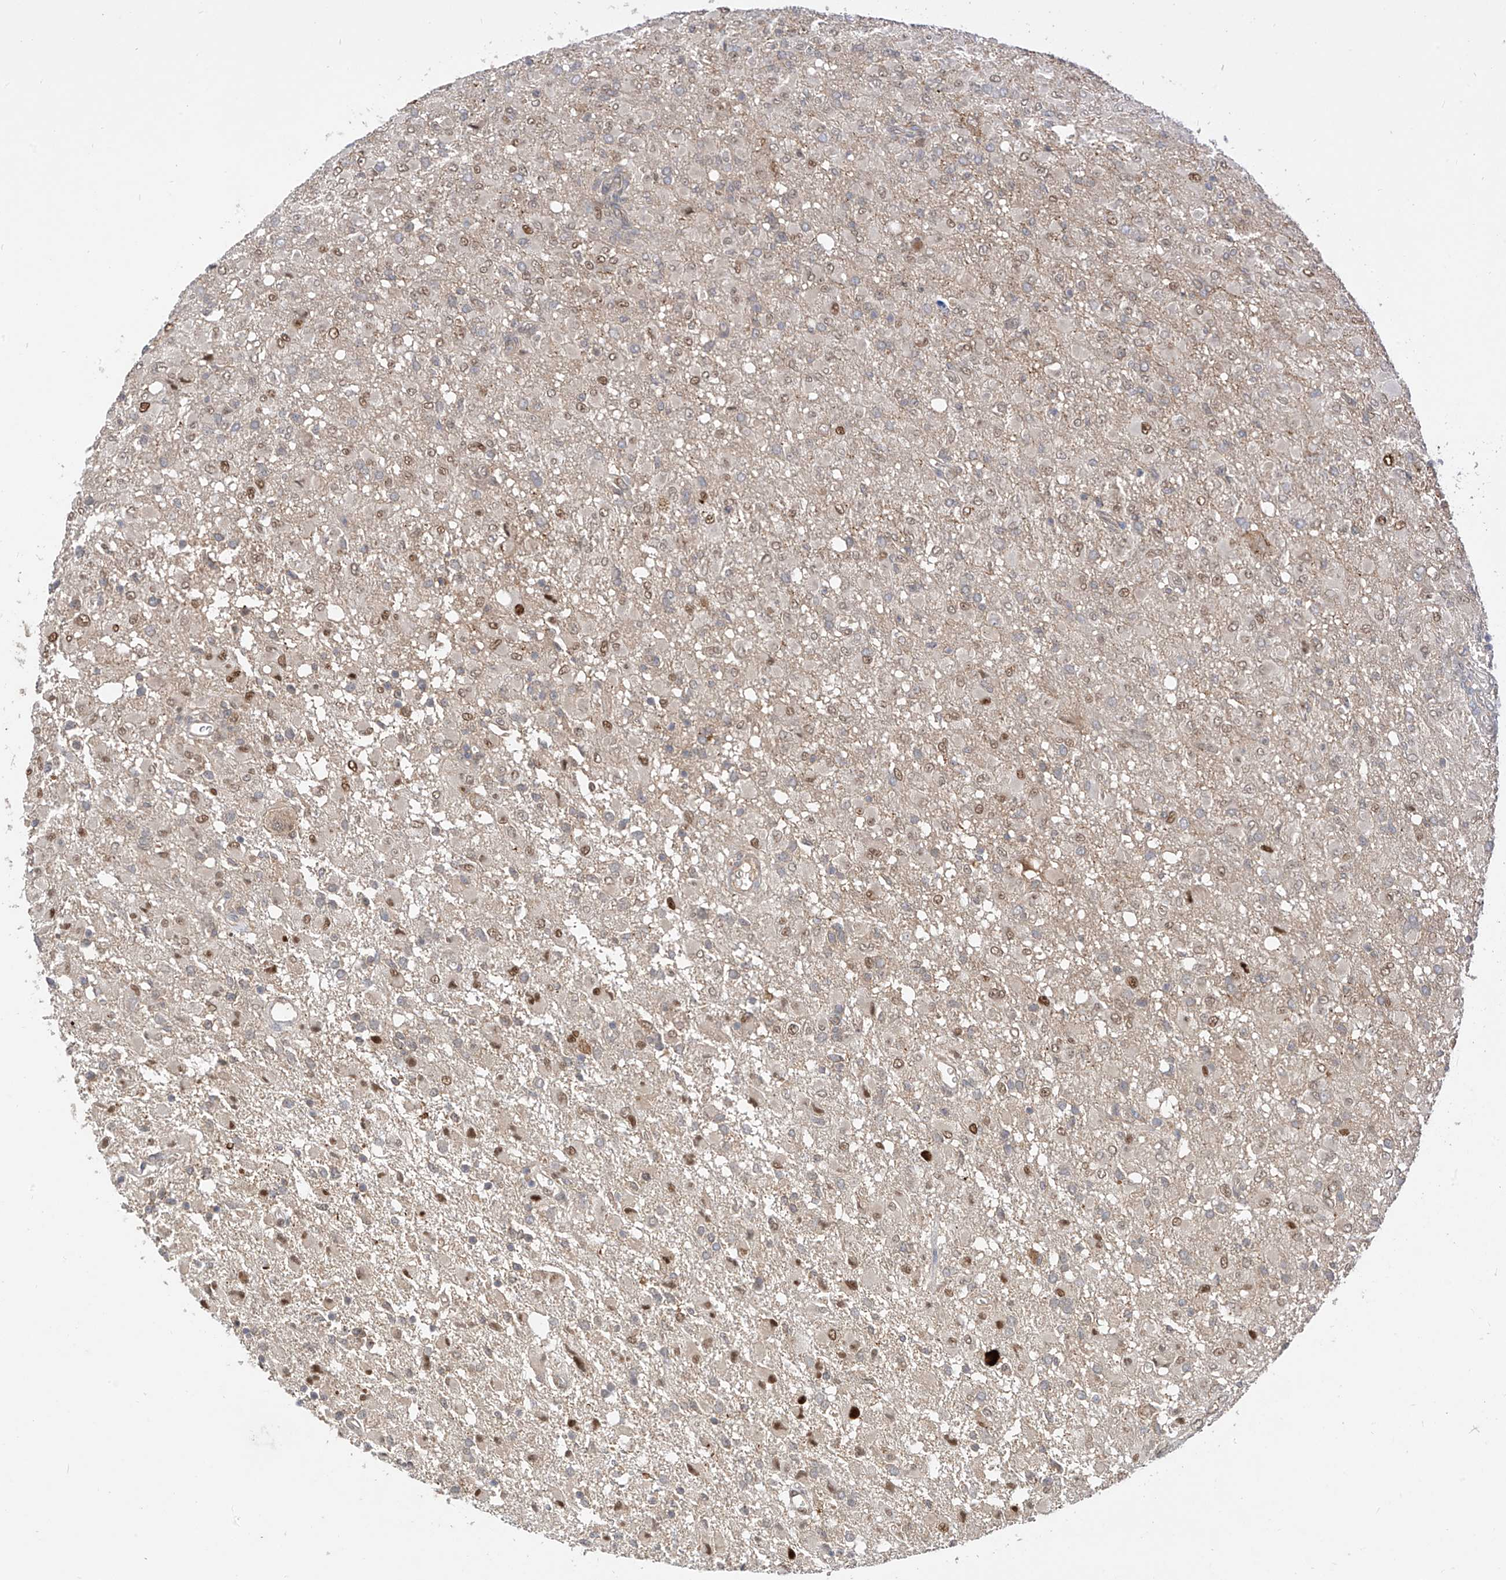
{"staining": {"intensity": "moderate", "quantity": "<25%", "location": "nuclear"}, "tissue": "glioma", "cell_type": "Tumor cells", "image_type": "cancer", "snomed": [{"axis": "morphology", "description": "Glioma, malignant, High grade"}, {"axis": "topography", "description": "Brain"}], "caption": "Glioma was stained to show a protein in brown. There is low levels of moderate nuclear staining in about <25% of tumor cells. Ihc stains the protein in brown and the nuclei are stained blue.", "gene": "MRTFA", "patient": {"sex": "female", "age": 57}}